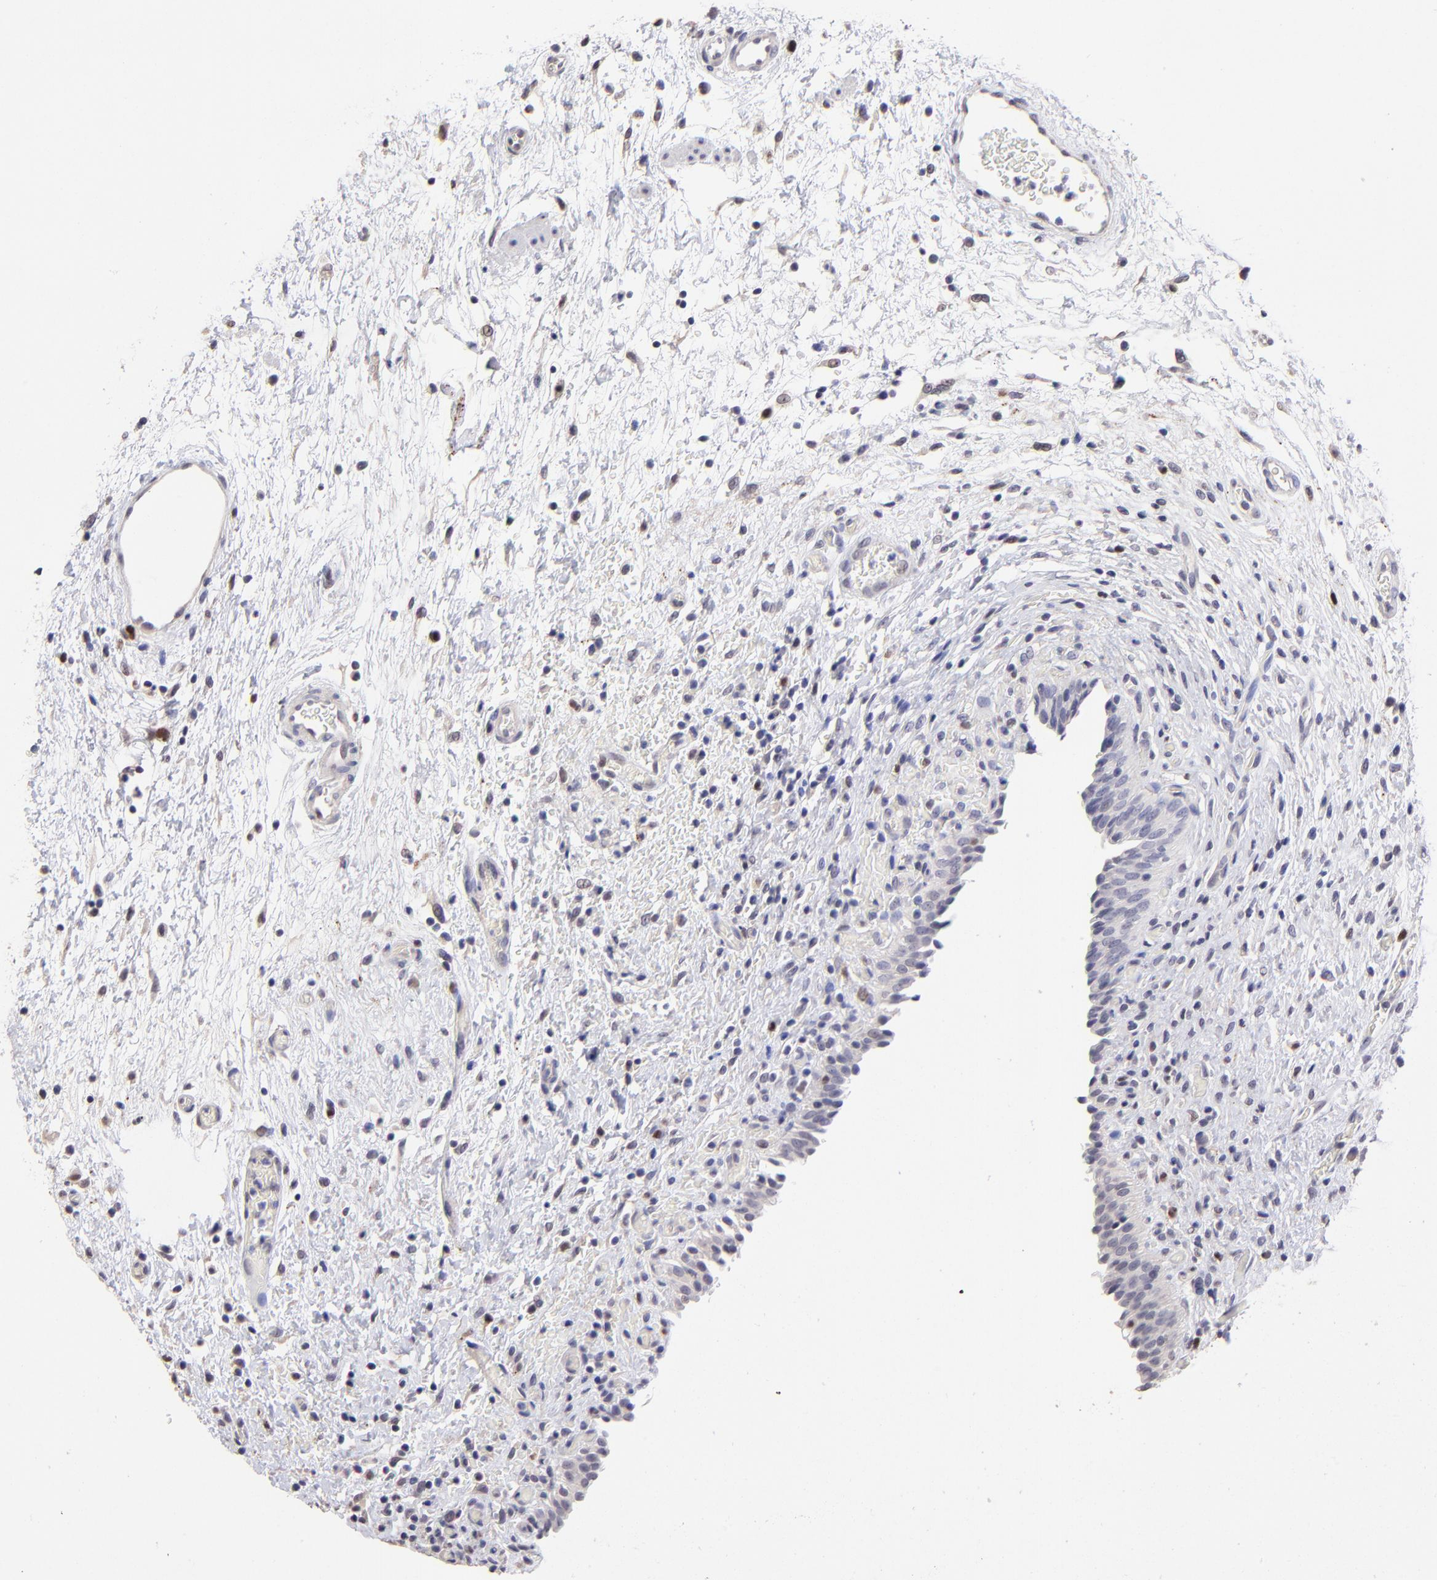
{"staining": {"intensity": "weak", "quantity": "<25%", "location": "nuclear"}, "tissue": "urinary bladder", "cell_type": "Urothelial cells", "image_type": "normal", "snomed": [{"axis": "morphology", "description": "Normal tissue, NOS"}, {"axis": "topography", "description": "Urinary bladder"}], "caption": "IHC of unremarkable urinary bladder demonstrates no expression in urothelial cells.", "gene": "DNMT1", "patient": {"sex": "male", "age": 51}}